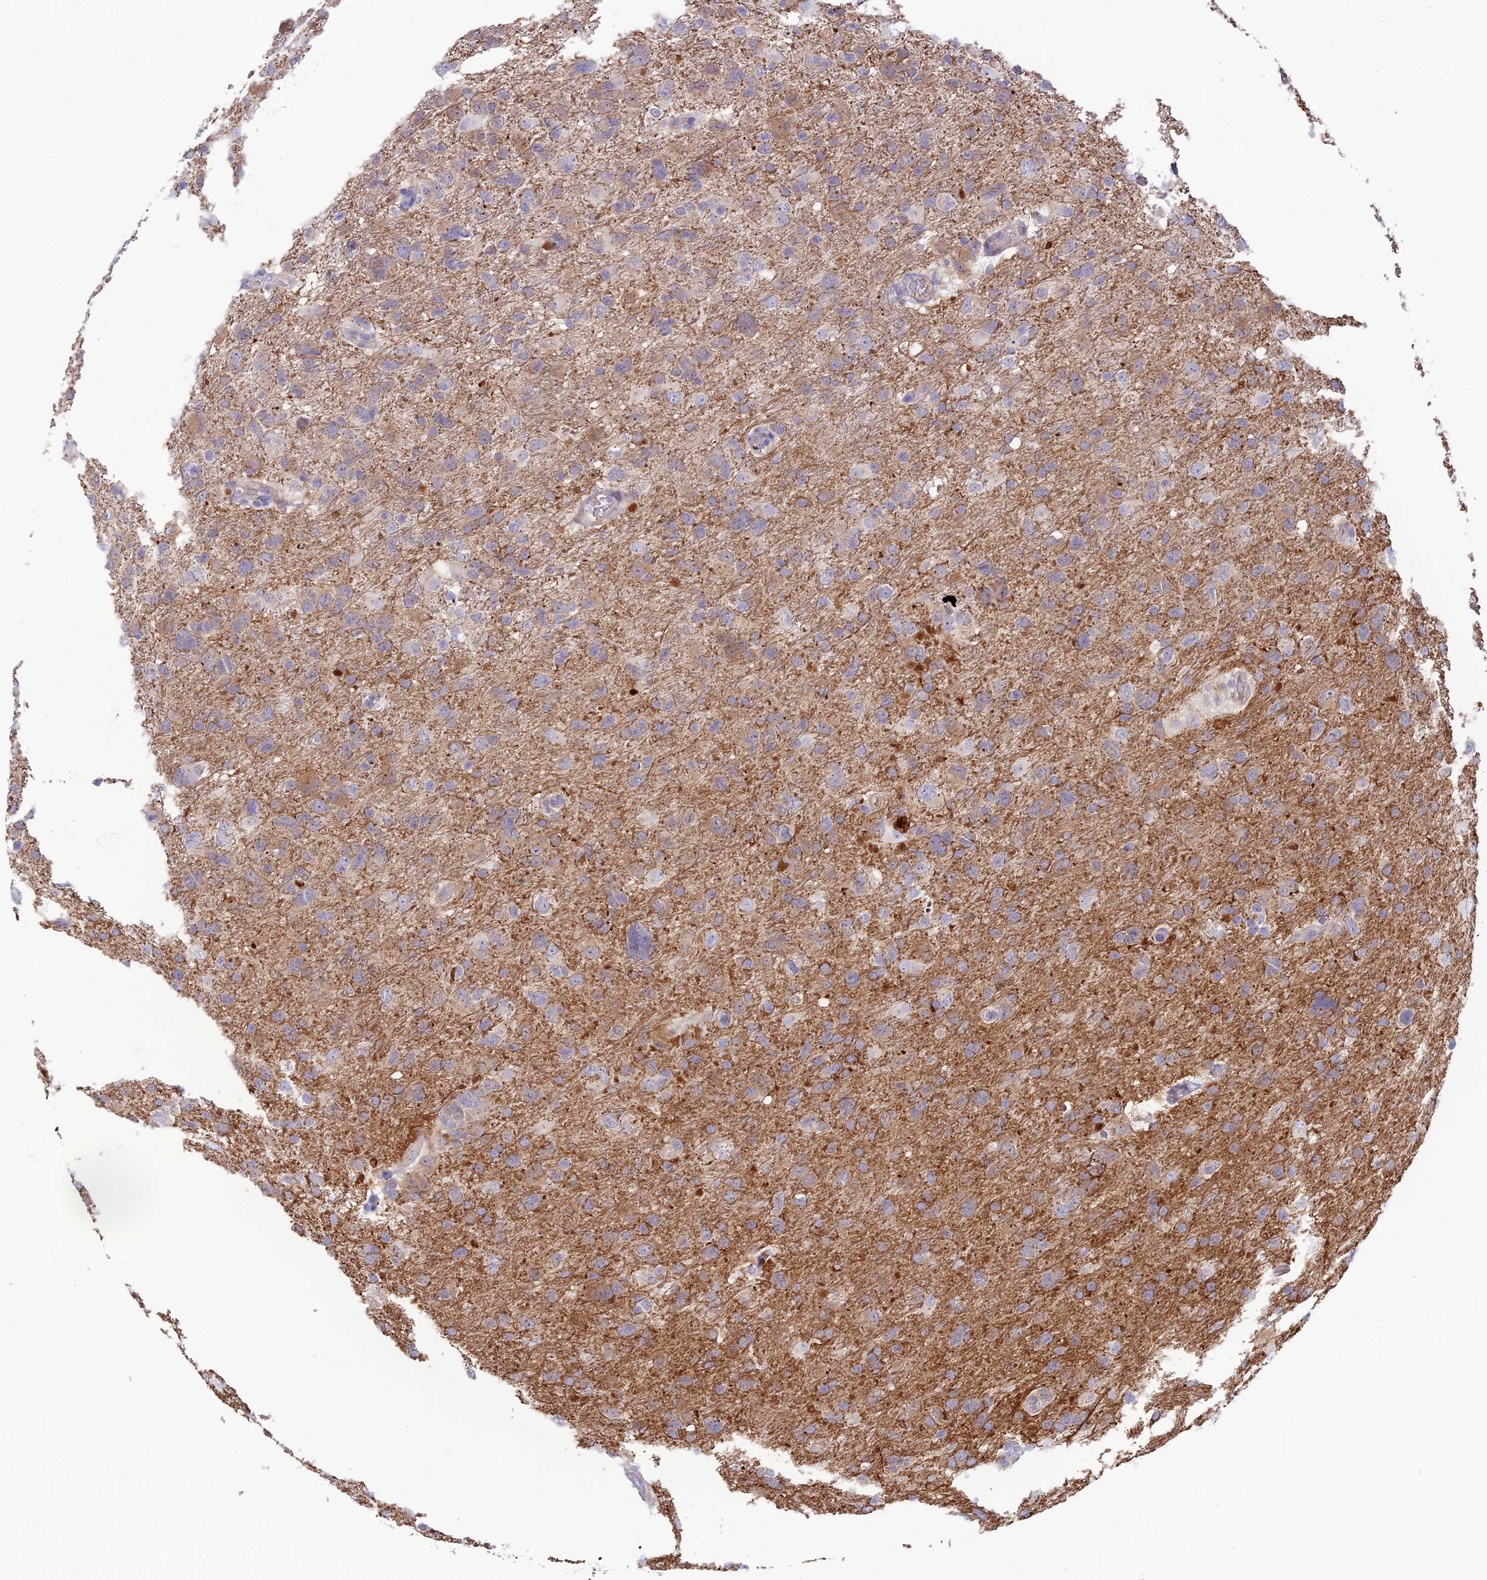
{"staining": {"intensity": "moderate", "quantity": "<25%", "location": "cytoplasmic/membranous"}, "tissue": "glioma", "cell_type": "Tumor cells", "image_type": "cancer", "snomed": [{"axis": "morphology", "description": "Glioma, malignant, High grade"}, {"axis": "topography", "description": "Brain"}], "caption": "Immunohistochemistry (DAB) staining of glioma demonstrates moderate cytoplasmic/membranous protein expression in approximately <25% of tumor cells. Using DAB (3,3'-diaminobenzidine) (brown) and hematoxylin (blue) stains, captured at high magnification using brightfield microscopy.", "gene": "XPO7", "patient": {"sex": "male", "age": 61}}